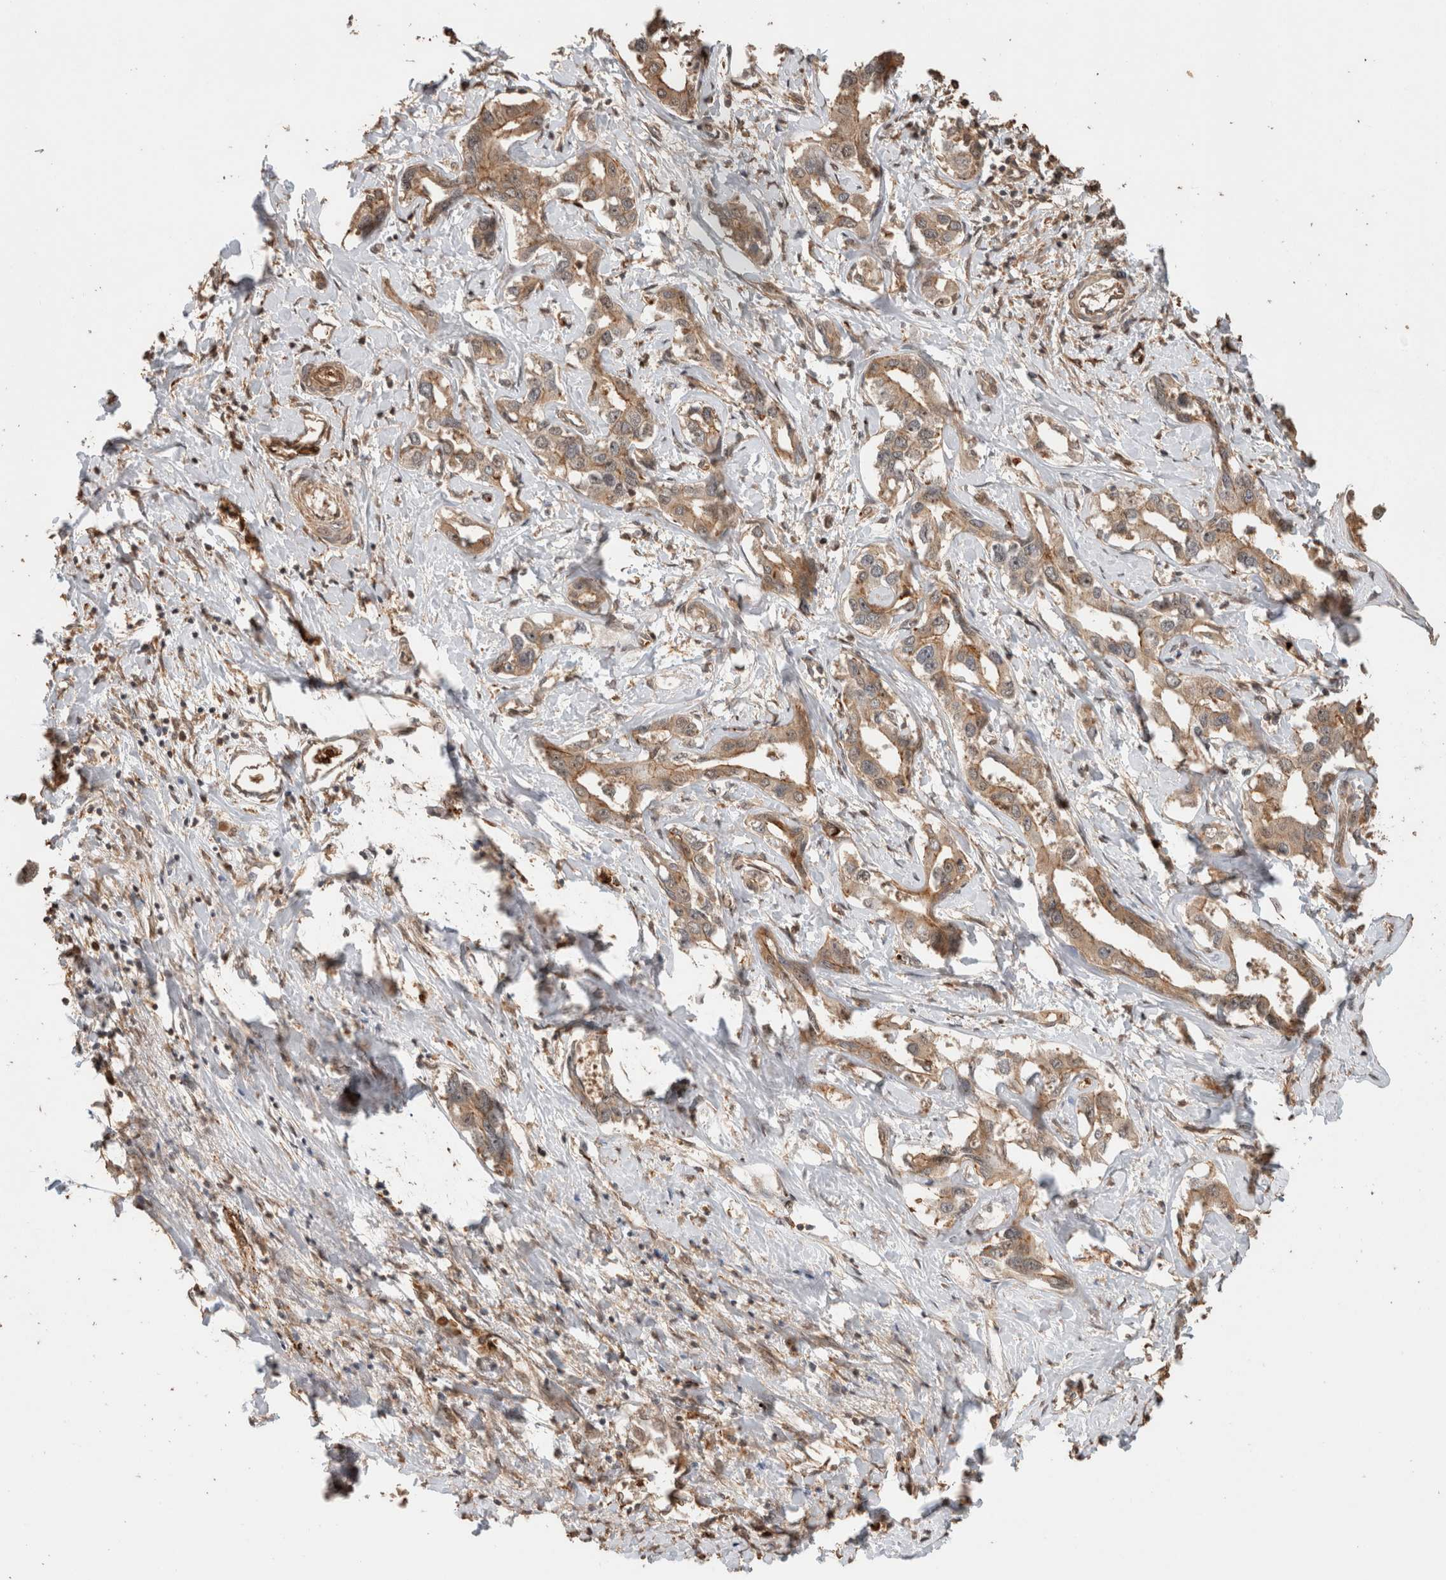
{"staining": {"intensity": "moderate", "quantity": ">75%", "location": "cytoplasmic/membranous"}, "tissue": "liver cancer", "cell_type": "Tumor cells", "image_type": "cancer", "snomed": [{"axis": "morphology", "description": "Cholangiocarcinoma"}, {"axis": "topography", "description": "Liver"}], "caption": "DAB (3,3'-diaminobenzidine) immunohistochemical staining of human liver cancer exhibits moderate cytoplasmic/membranous protein positivity in about >75% of tumor cells.", "gene": "OTUD6B", "patient": {"sex": "male", "age": 59}}